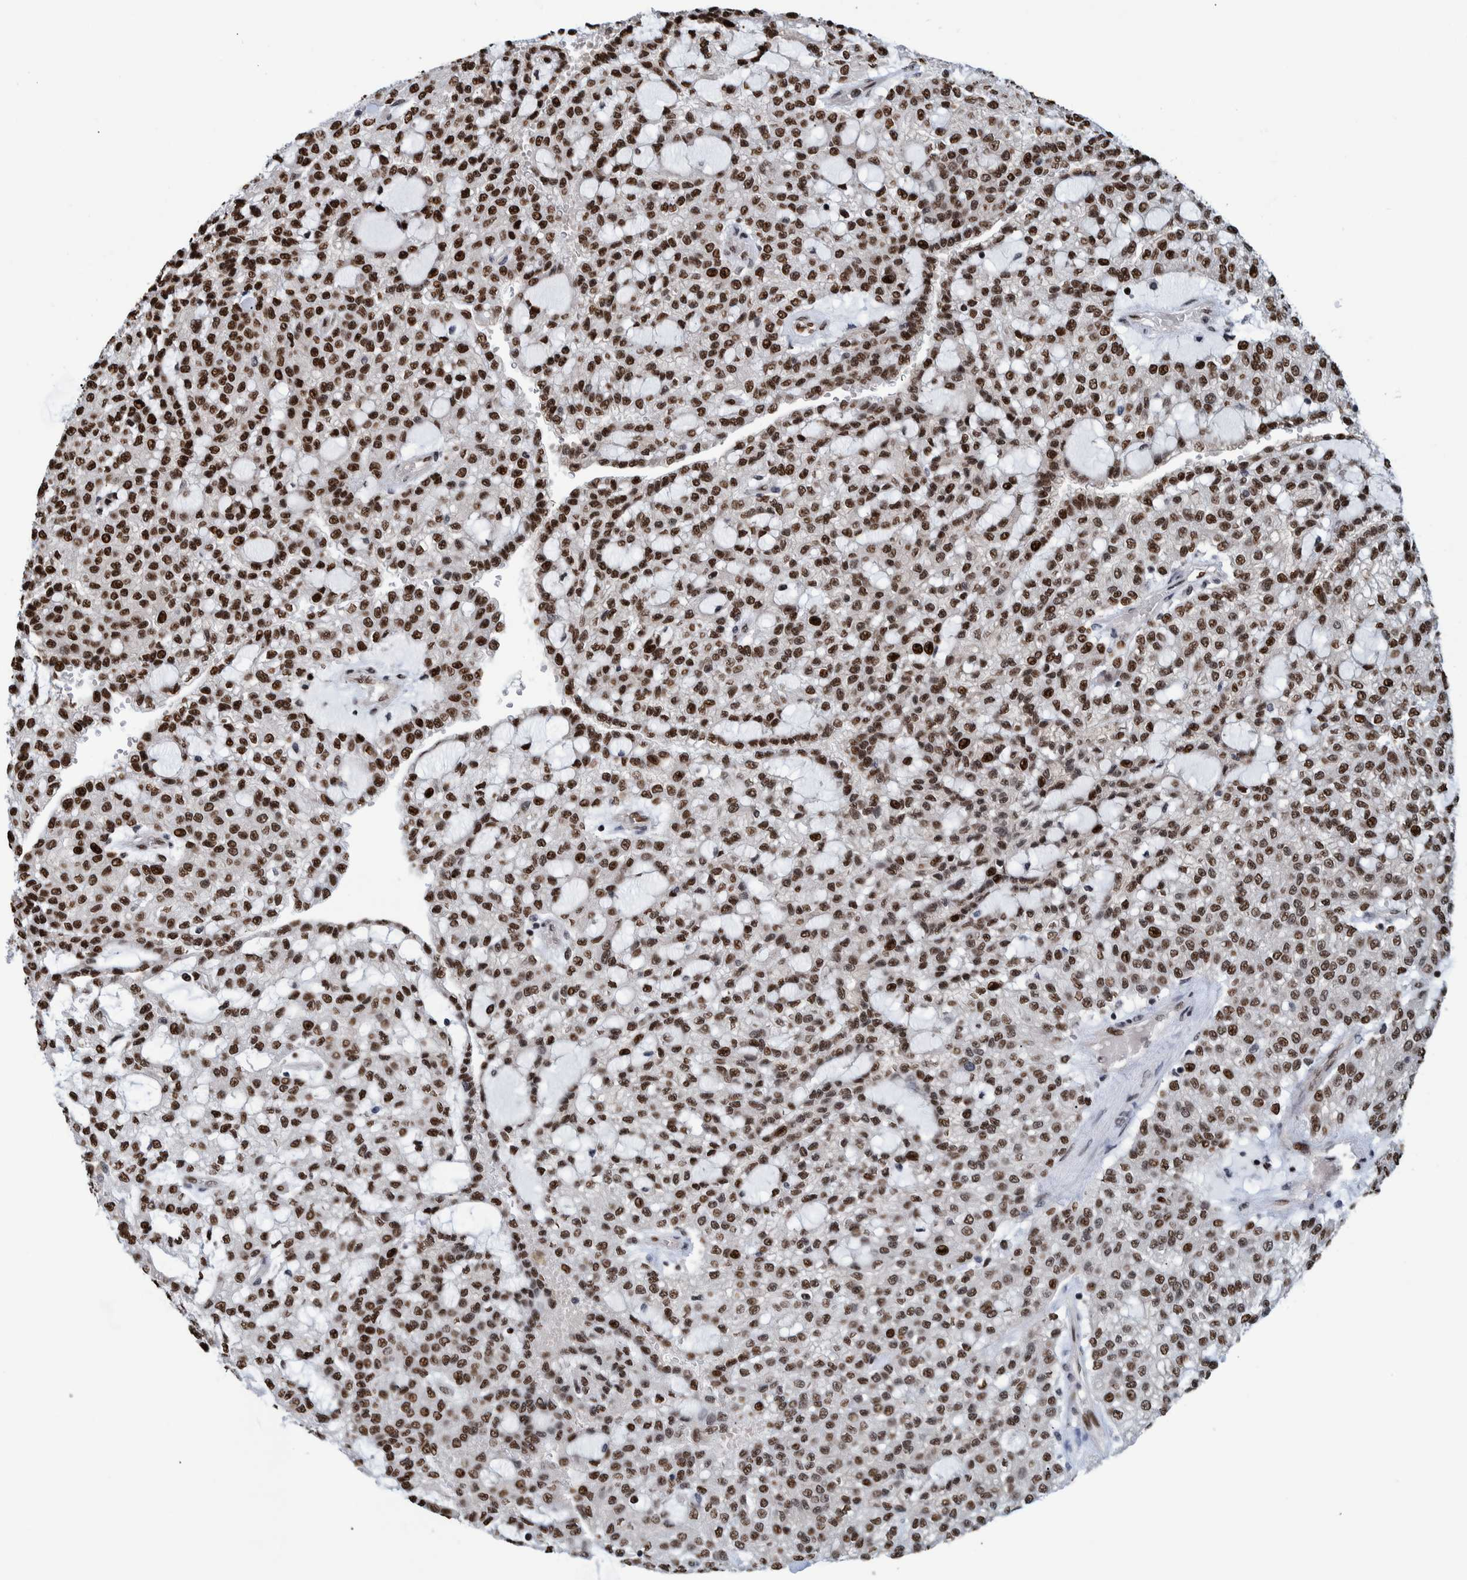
{"staining": {"intensity": "strong", "quantity": ">75%", "location": "nuclear"}, "tissue": "renal cancer", "cell_type": "Tumor cells", "image_type": "cancer", "snomed": [{"axis": "morphology", "description": "Adenocarcinoma, NOS"}, {"axis": "topography", "description": "Kidney"}], "caption": "Renal cancer (adenocarcinoma) stained with immunohistochemistry exhibits strong nuclear positivity in about >75% of tumor cells.", "gene": "HEATR9", "patient": {"sex": "male", "age": 63}}